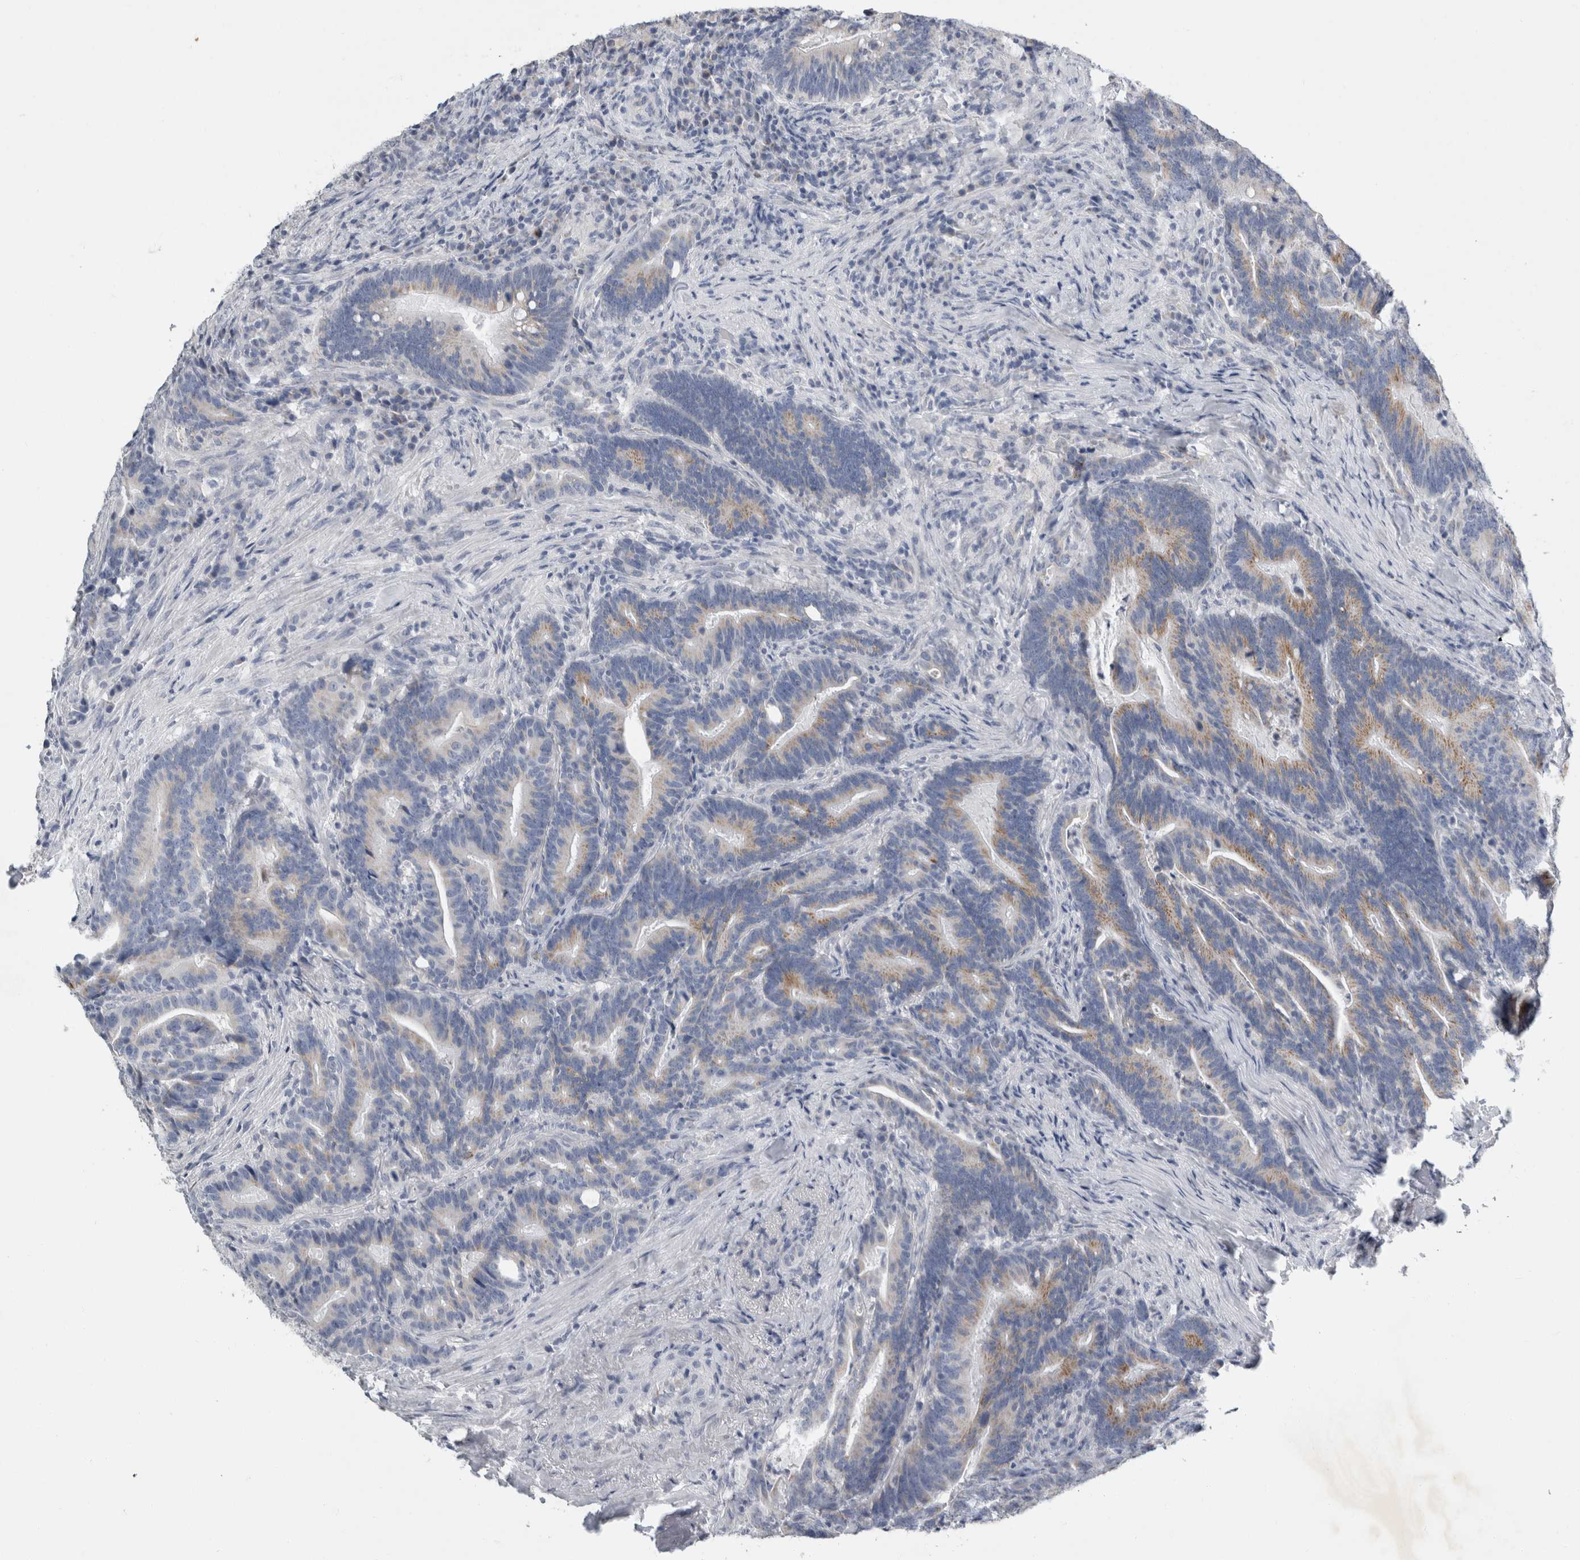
{"staining": {"intensity": "moderate", "quantity": "<25%", "location": "cytoplasmic/membranous"}, "tissue": "colorectal cancer", "cell_type": "Tumor cells", "image_type": "cancer", "snomed": [{"axis": "morphology", "description": "Adenocarcinoma, NOS"}, {"axis": "topography", "description": "Colon"}], "caption": "The micrograph demonstrates a brown stain indicating the presence of a protein in the cytoplasmic/membranous of tumor cells in adenocarcinoma (colorectal).", "gene": "FXYD7", "patient": {"sex": "female", "age": 66}}